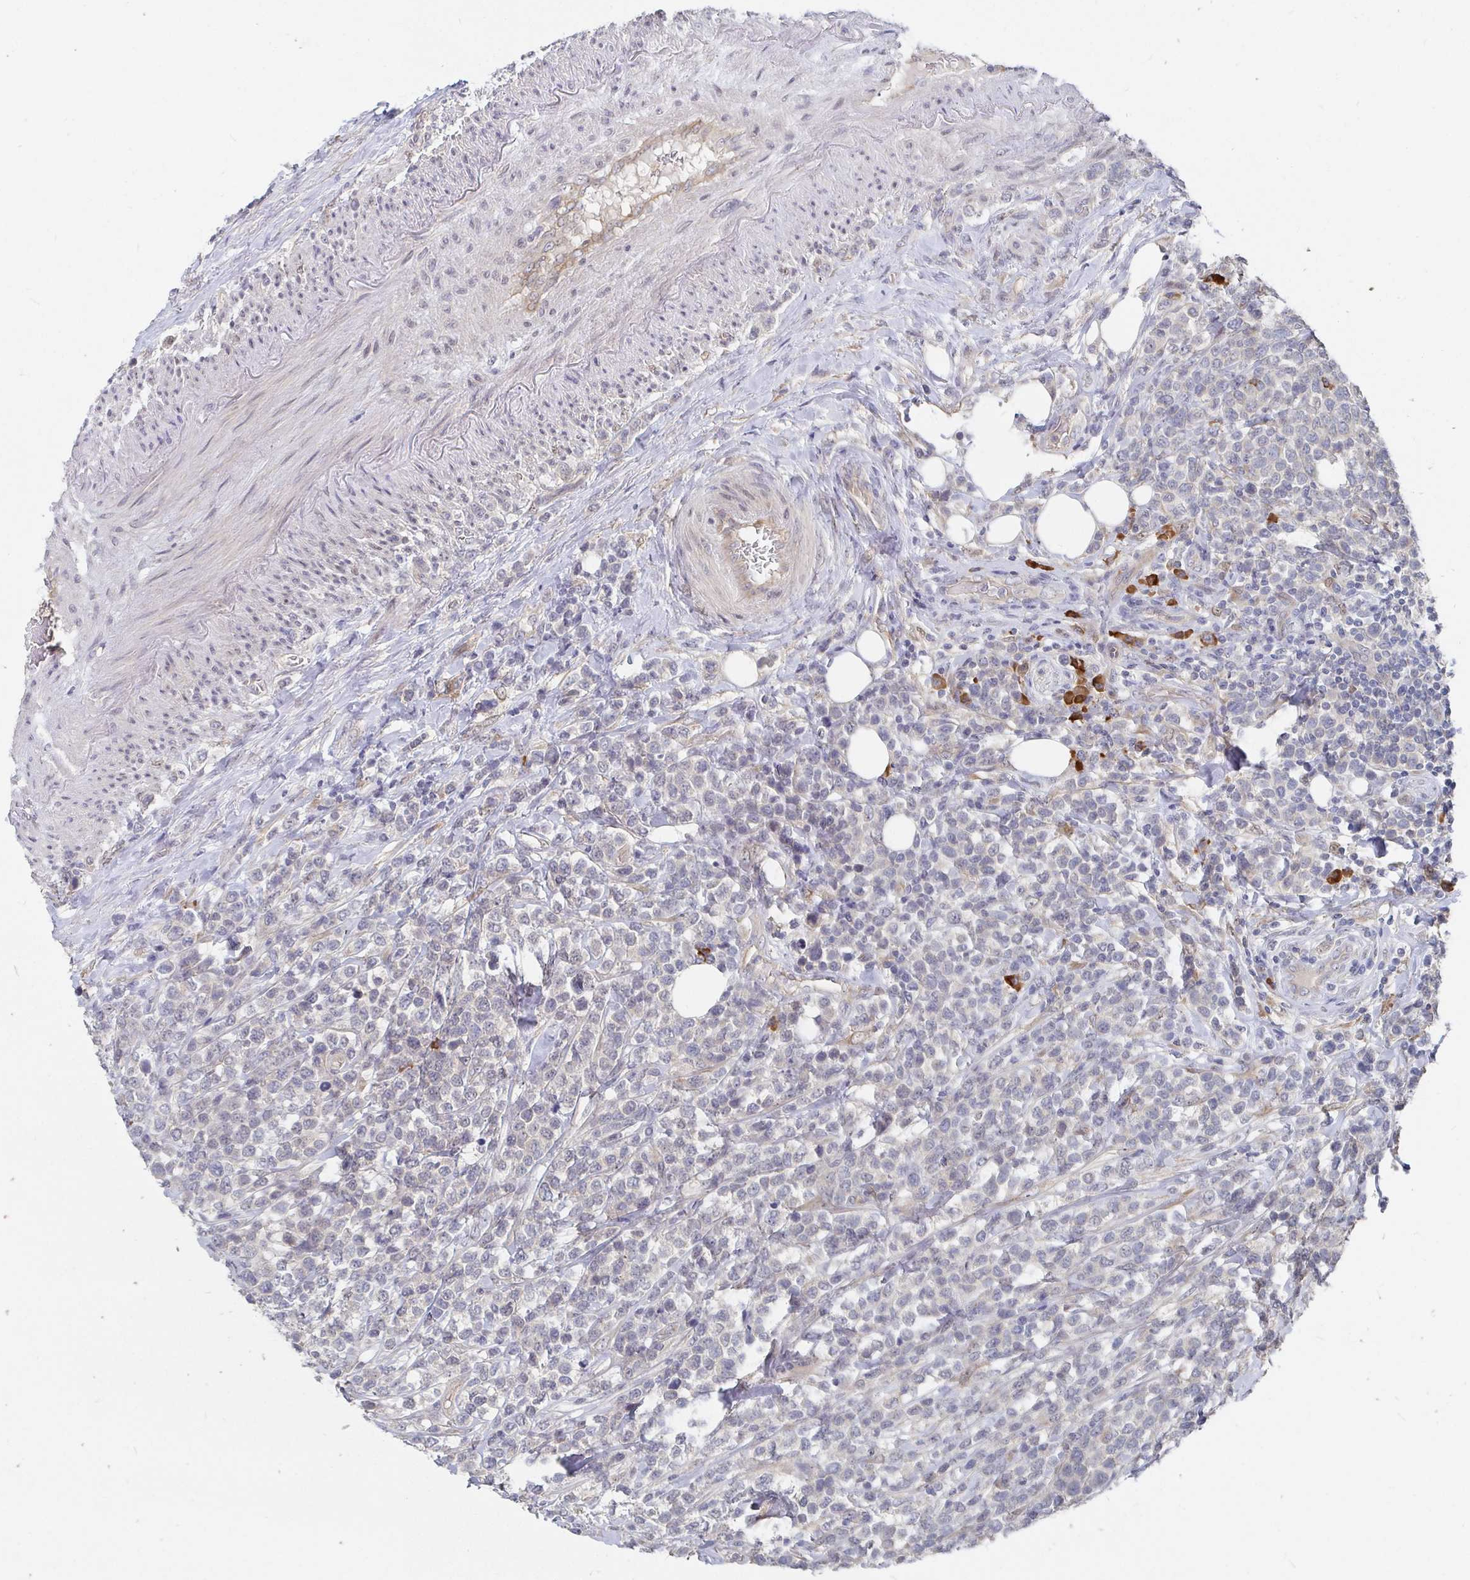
{"staining": {"intensity": "negative", "quantity": "none", "location": "none"}, "tissue": "lymphoma", "cell_type": "Tumor cells", "image_type": "cancer", "snomed": [{"axis": "morphology", "description": "Malignant lymphoma, non-Hodgkin's type, High grade"}, {"axis": "topography", "description": "Soft tissue"}], "caption": "An immunohistochemistry photomicrograph of lymphoma is shown. There is no staining in tumor cells of lymphoma.", "gene": "MEIS1", "patient": {"sex": "female", "age": 56}}